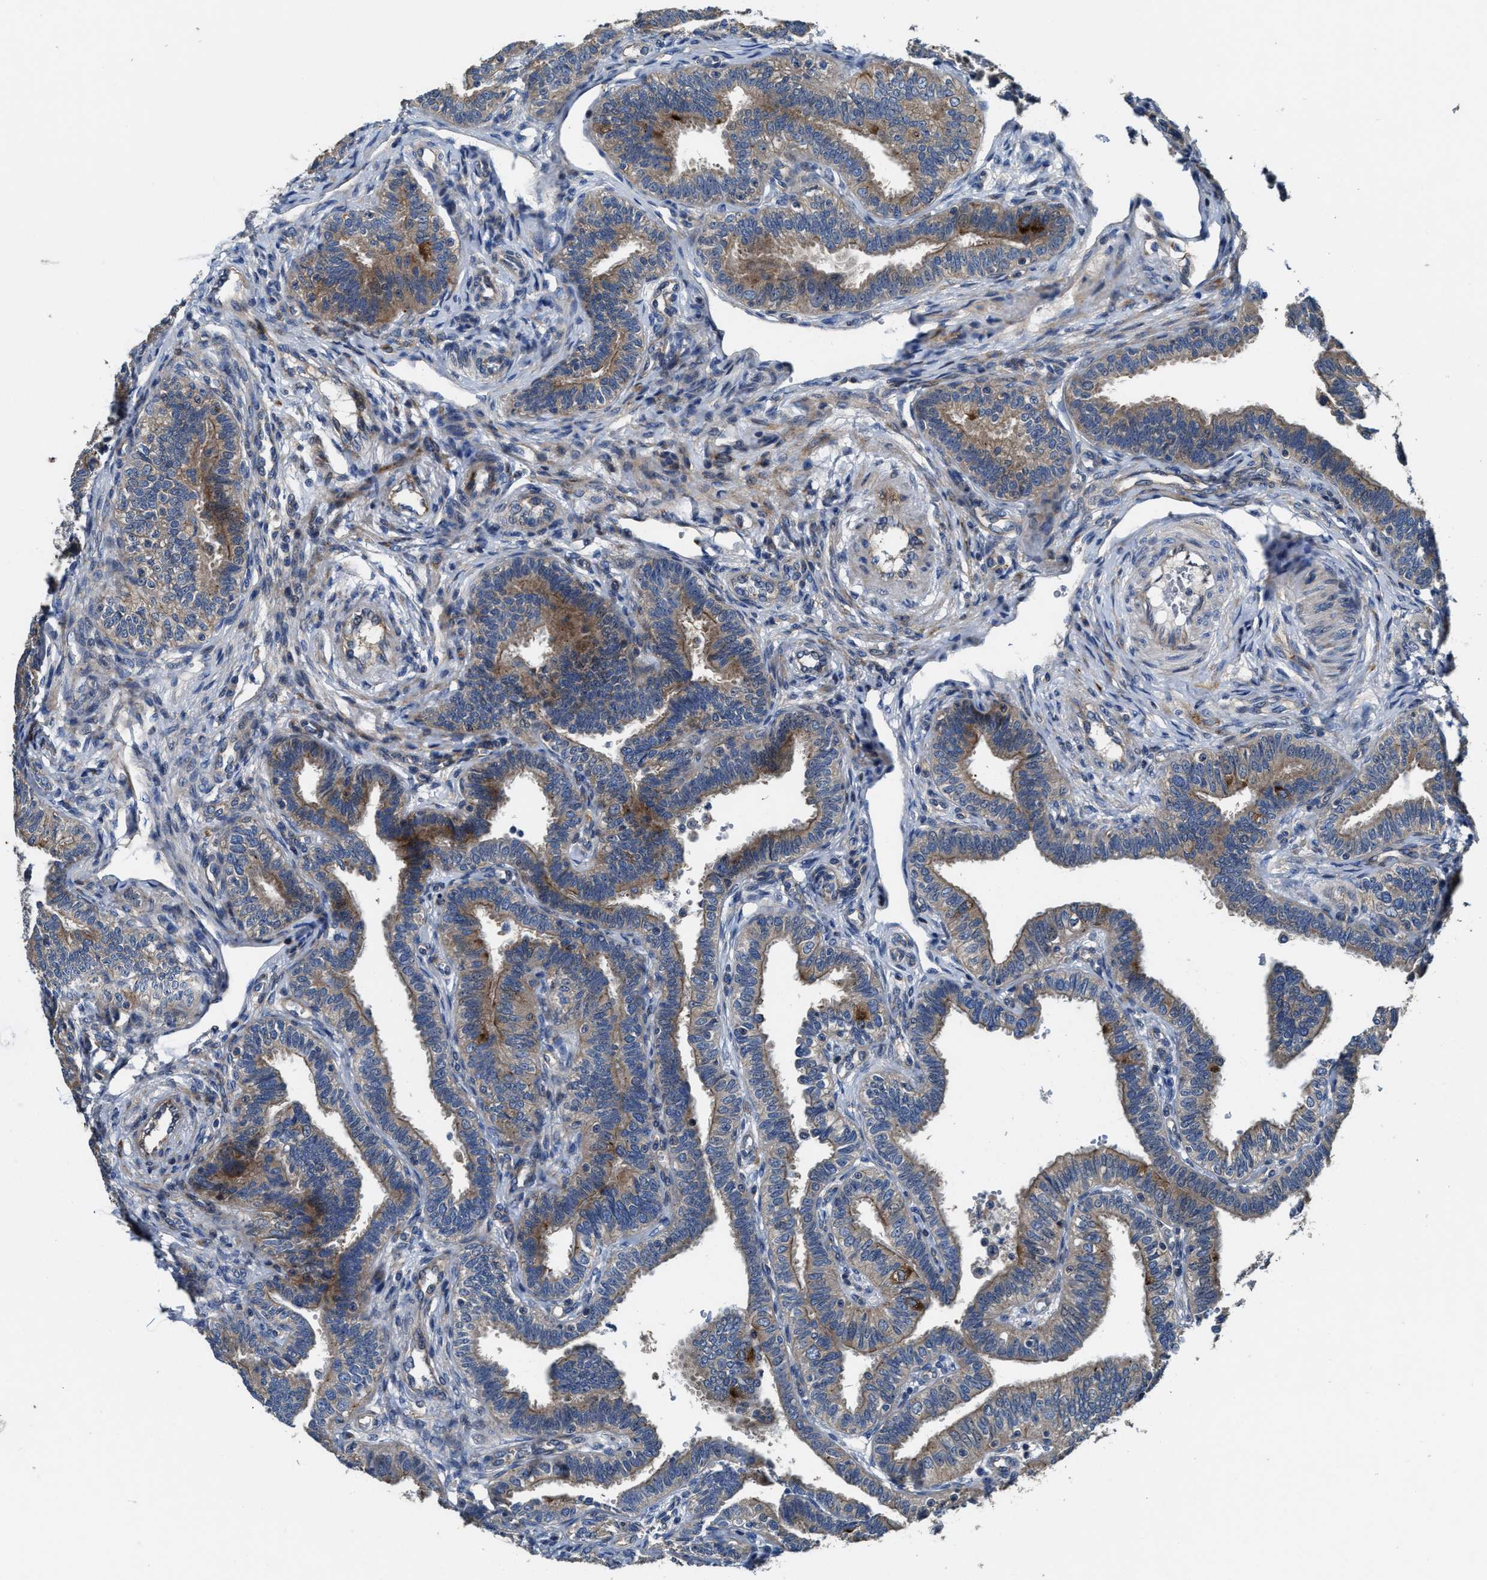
{"staining": {"intensity": "moderate", "quantity": ">75%", "location": "cytoplasmic/membranous"}, "tissue": "fallopian tube", "cell_type": "Glandular cells", "image_type": "normal", "snomed": [{"axis": "morphology", "description": "Normal tissue, NOS"}, {"axis": "topography", "description": "Fallopian tube"}, {"axis": "topography", "description": "Placenta"}], "caption": "Immunohistochemistry (IHC) micrograph of unremarkable fallopian tube: fallopian tube stained using IHC shows medium levels of moderate protein expression localized specifically in the cytoplasmic/membranous of glandular cells, appearing as a cytoplasmic/membranous brown color.", "gene": "PTAR1", "patient": {"sex": "female", "age": 34}}